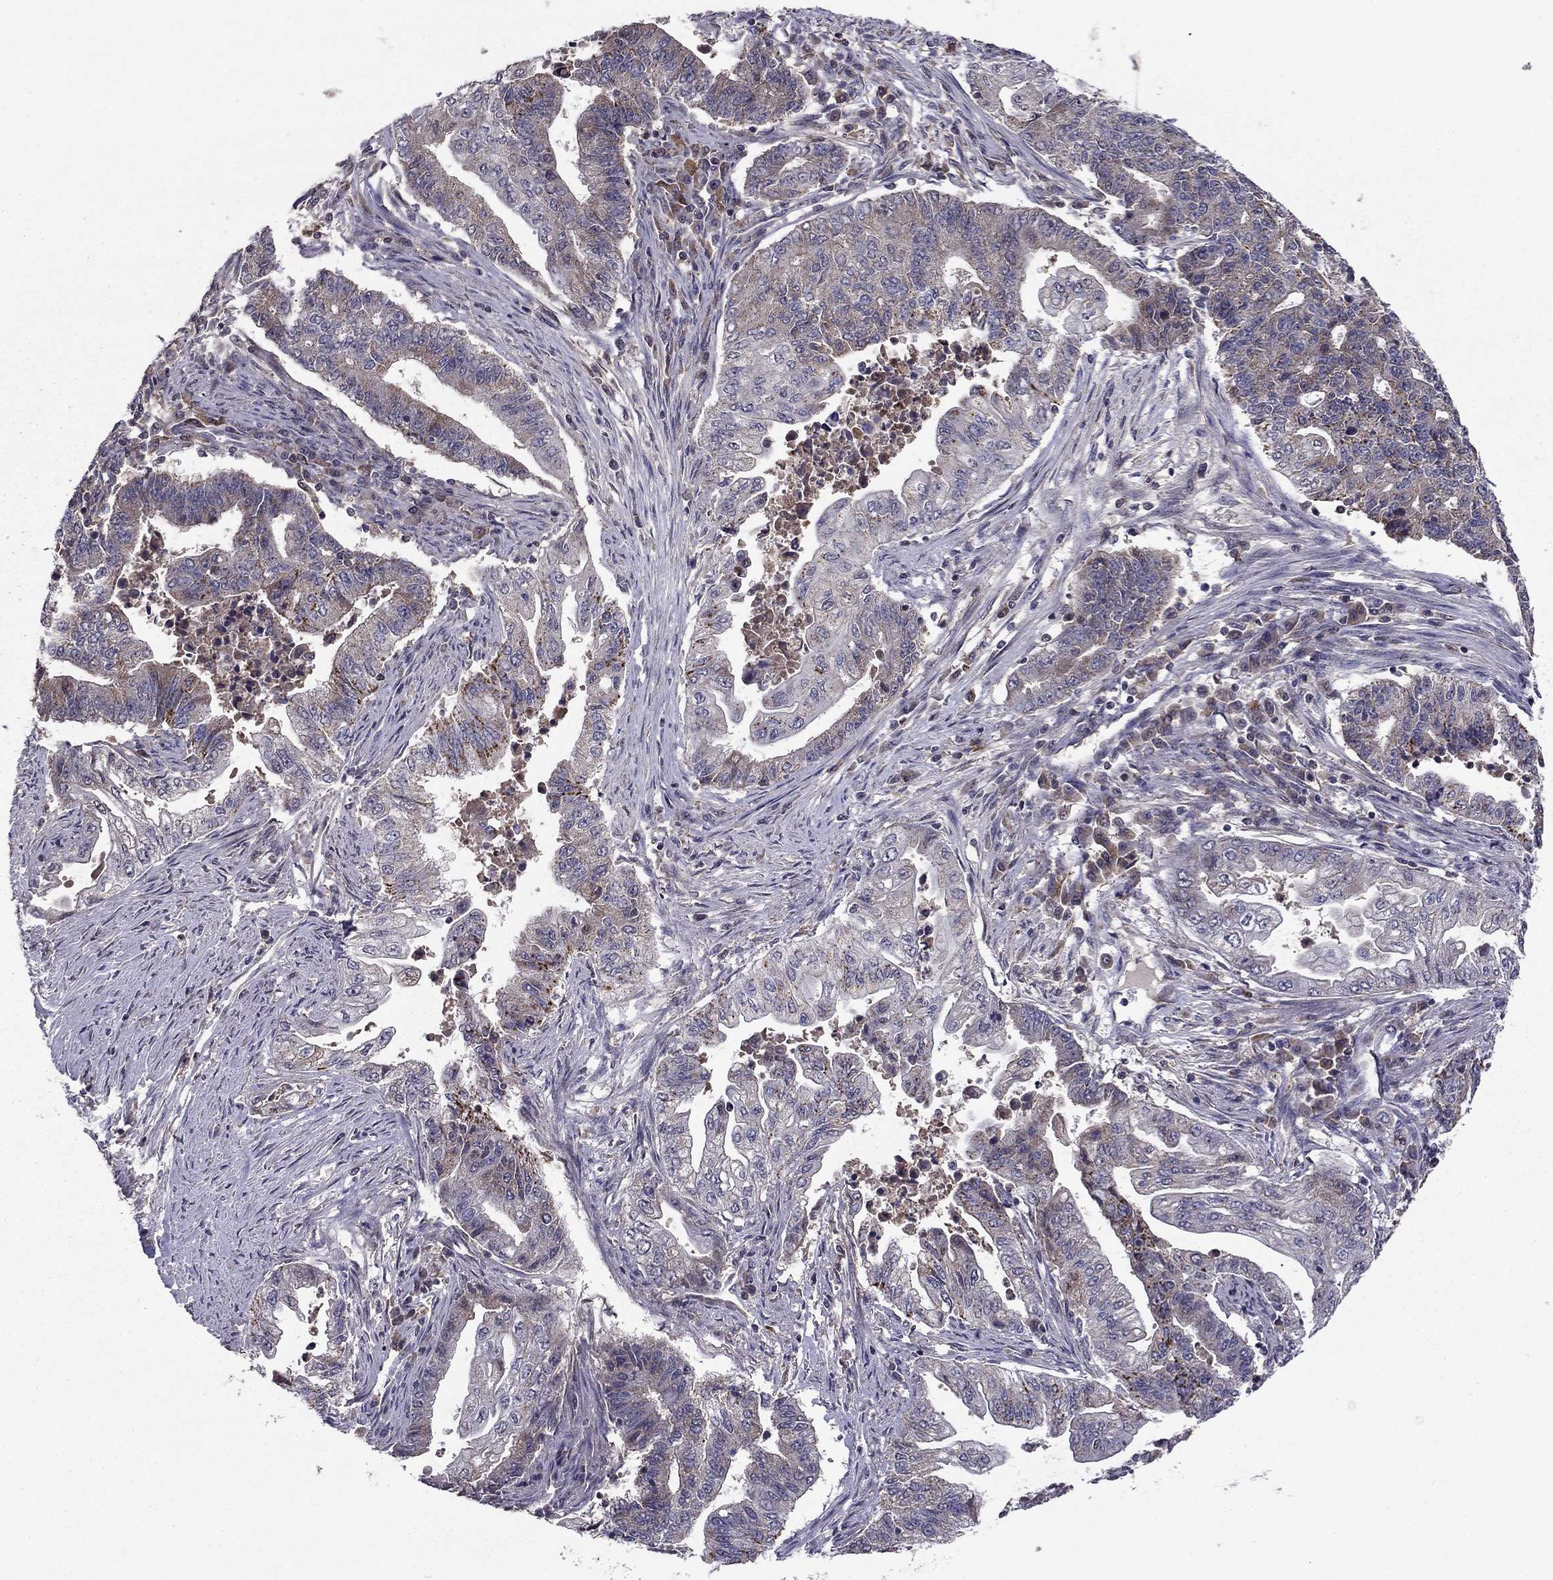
{"staining": {"intensity": "weak", "quantity": "<25%", "location": "cytoplasmic/membranous"}, "tissue": "endometrial cancer", "cell_type": "Tumor cells", "image_type": "cancer", "snomed": [{"axis": "morphology", "description": "Adenocarcinoma, NOS"}, {"axis": "topography", "description": "Uterus"}, {"axis": "topography", "description": "Endometrium"}], "caption": "This photomicrograph is of endometrial cancer (adenocarcinoma) stained with immunohistochemistry (IHC) to label a protein in brown with the nuclei are counter-stained blue. There is no expression in tumor cells. Nuclei are stained in blue.", "gene": "HCN1", "patient": {"sex": "female", "age": 54}}